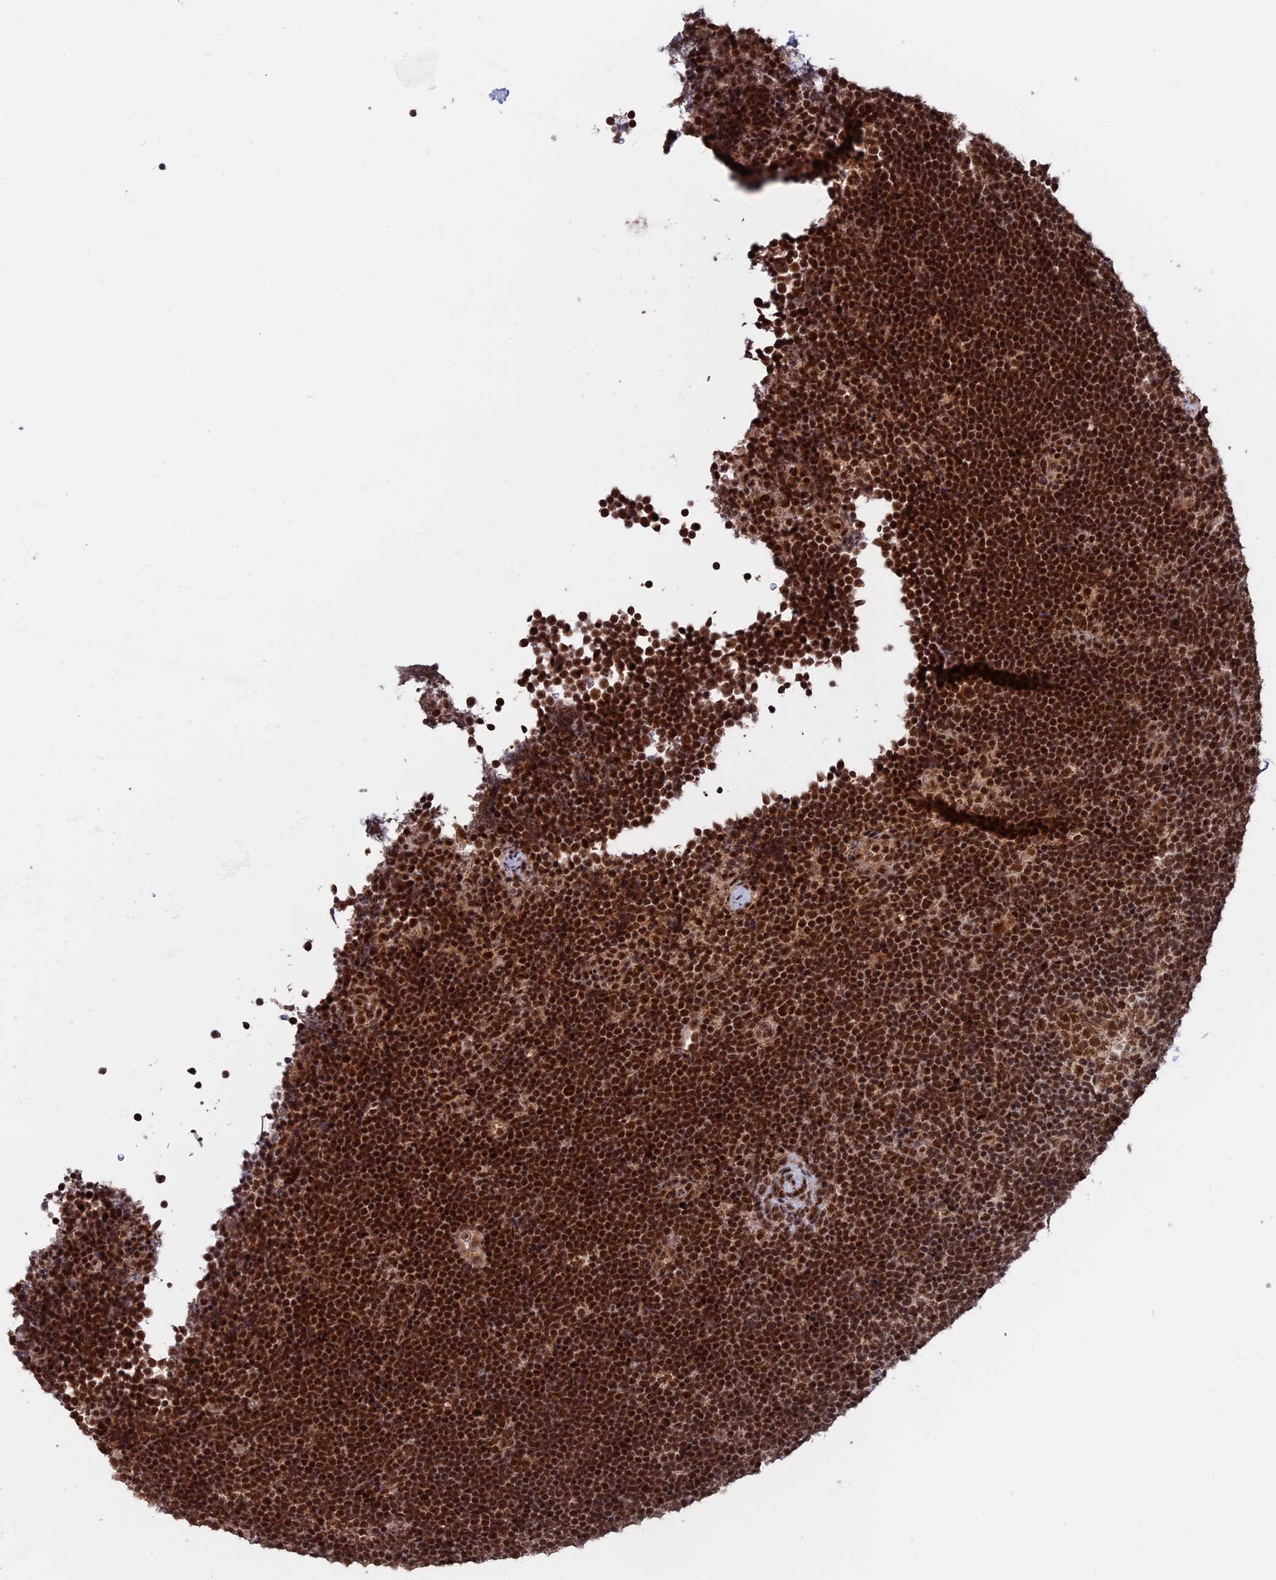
{"staining": {"intensity": "strong", "quantity": ">75%", "location": "nuclear"}, "tissue": "lymphoma", "cell_type": "Tumor cells", "image_type": "cancer", "snomed": [{"axis": "morphology", "description": "Malignant lymphoma, non-Hodgkin's type, High grade"}, {"axis": "topography", "description": "Lymph node"}], "caption": "Lymphoma stained with IHC demonstrates strong nuclear positivity in about >75% of tumor cells.", "gene": "CACTIN", "patient": {"sex": "male", "age": 13}}